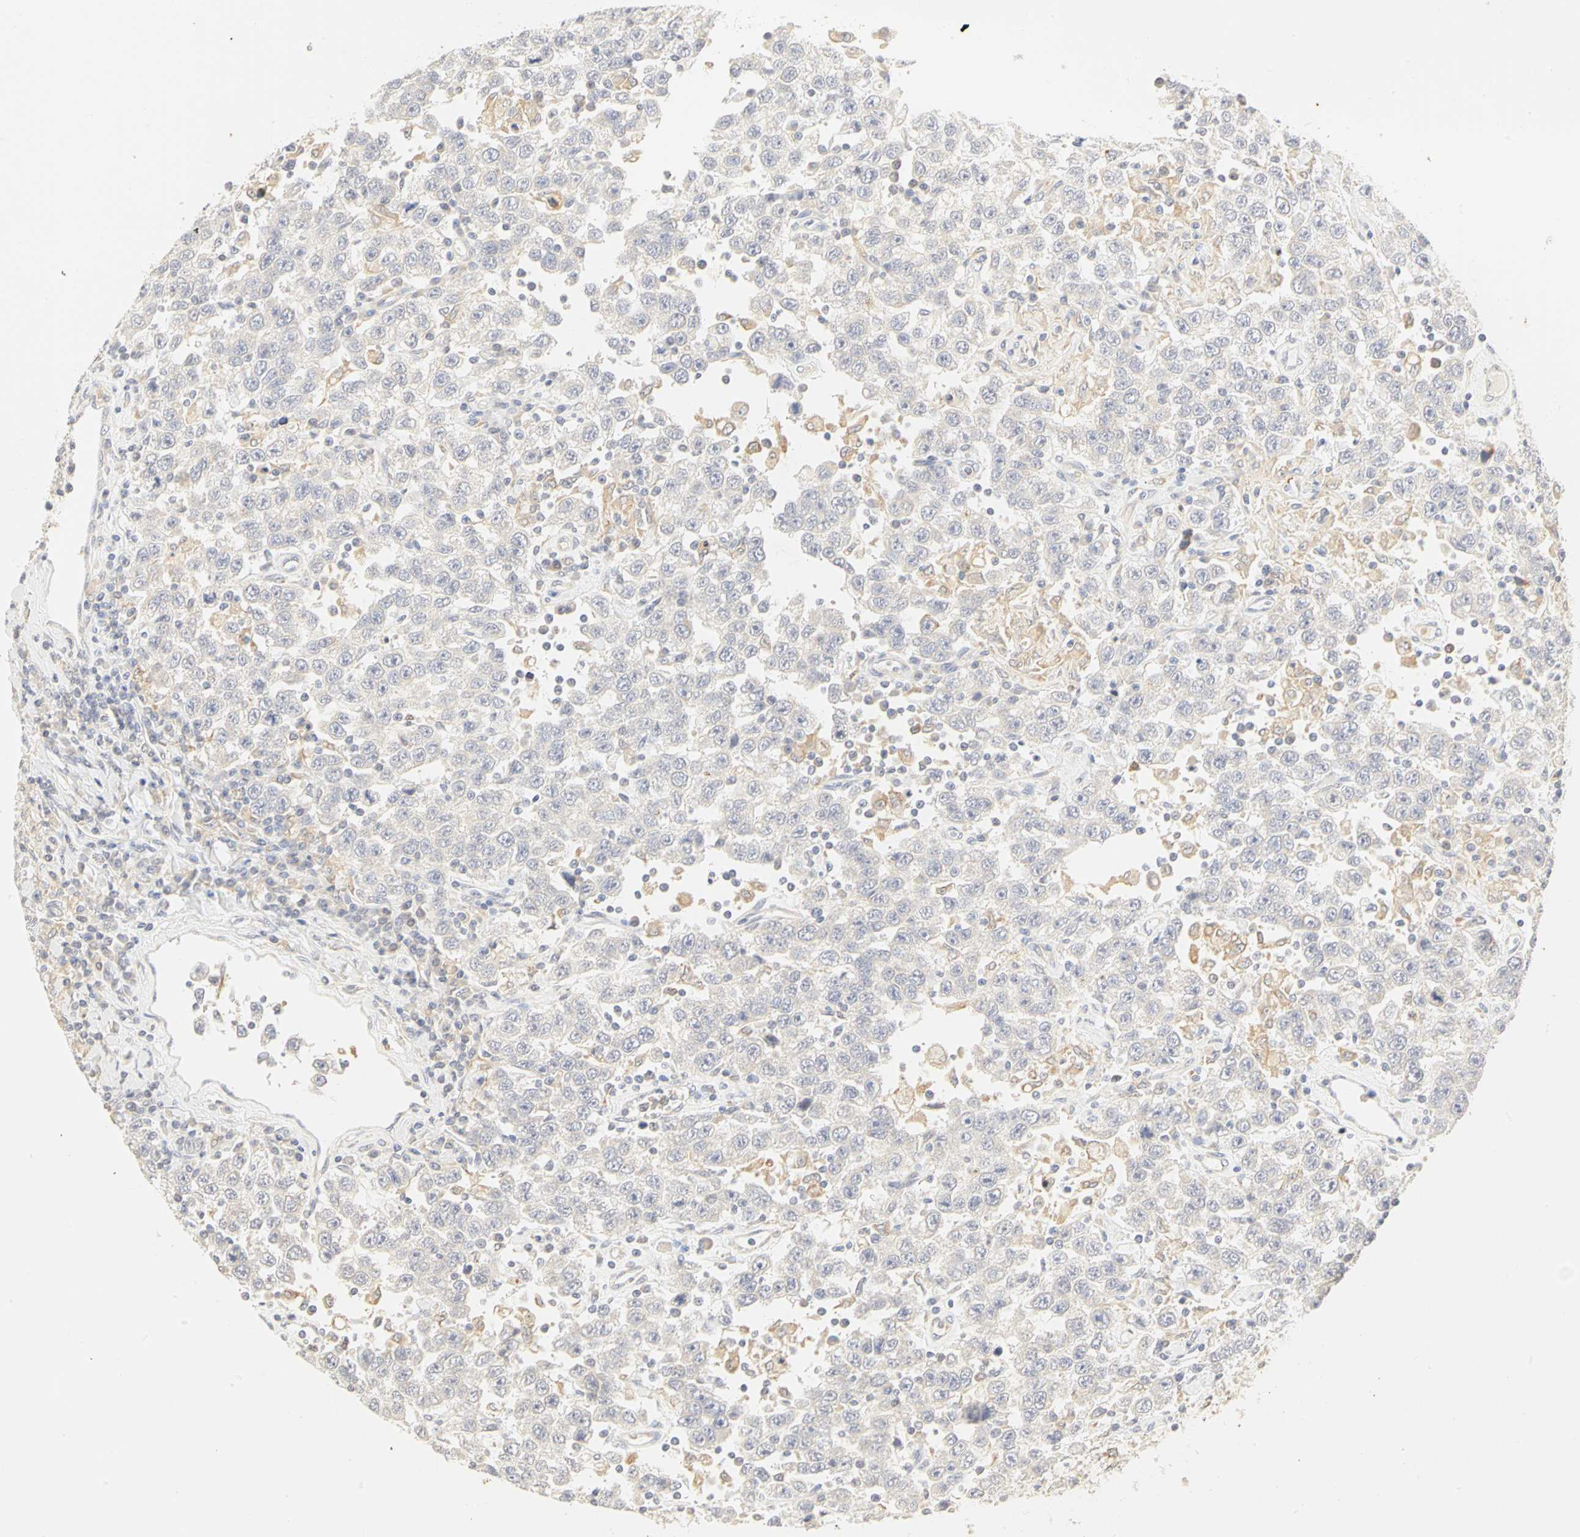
{"staining": {"intensity": "weak", "quantity": "25%-75%", "location": "cytoplasmic/membranous"}, "tissue": "testis cancer", "cell_type": "Tumor cells", "image_type": "cancer", "snomed": [{"axis": "morphology", "description": "Seminoma, NOS"}, {"axis": "topography", "description": "Testis"}], "caption": "Seminoma (testis) was stained to show a protein in brown. There is low levels of weak cytoplasmic/membranous positivity in about 25%-75% of tumor cells.", "gene": "GNRH2", "patient": {"sex": "male", "age": 41}}